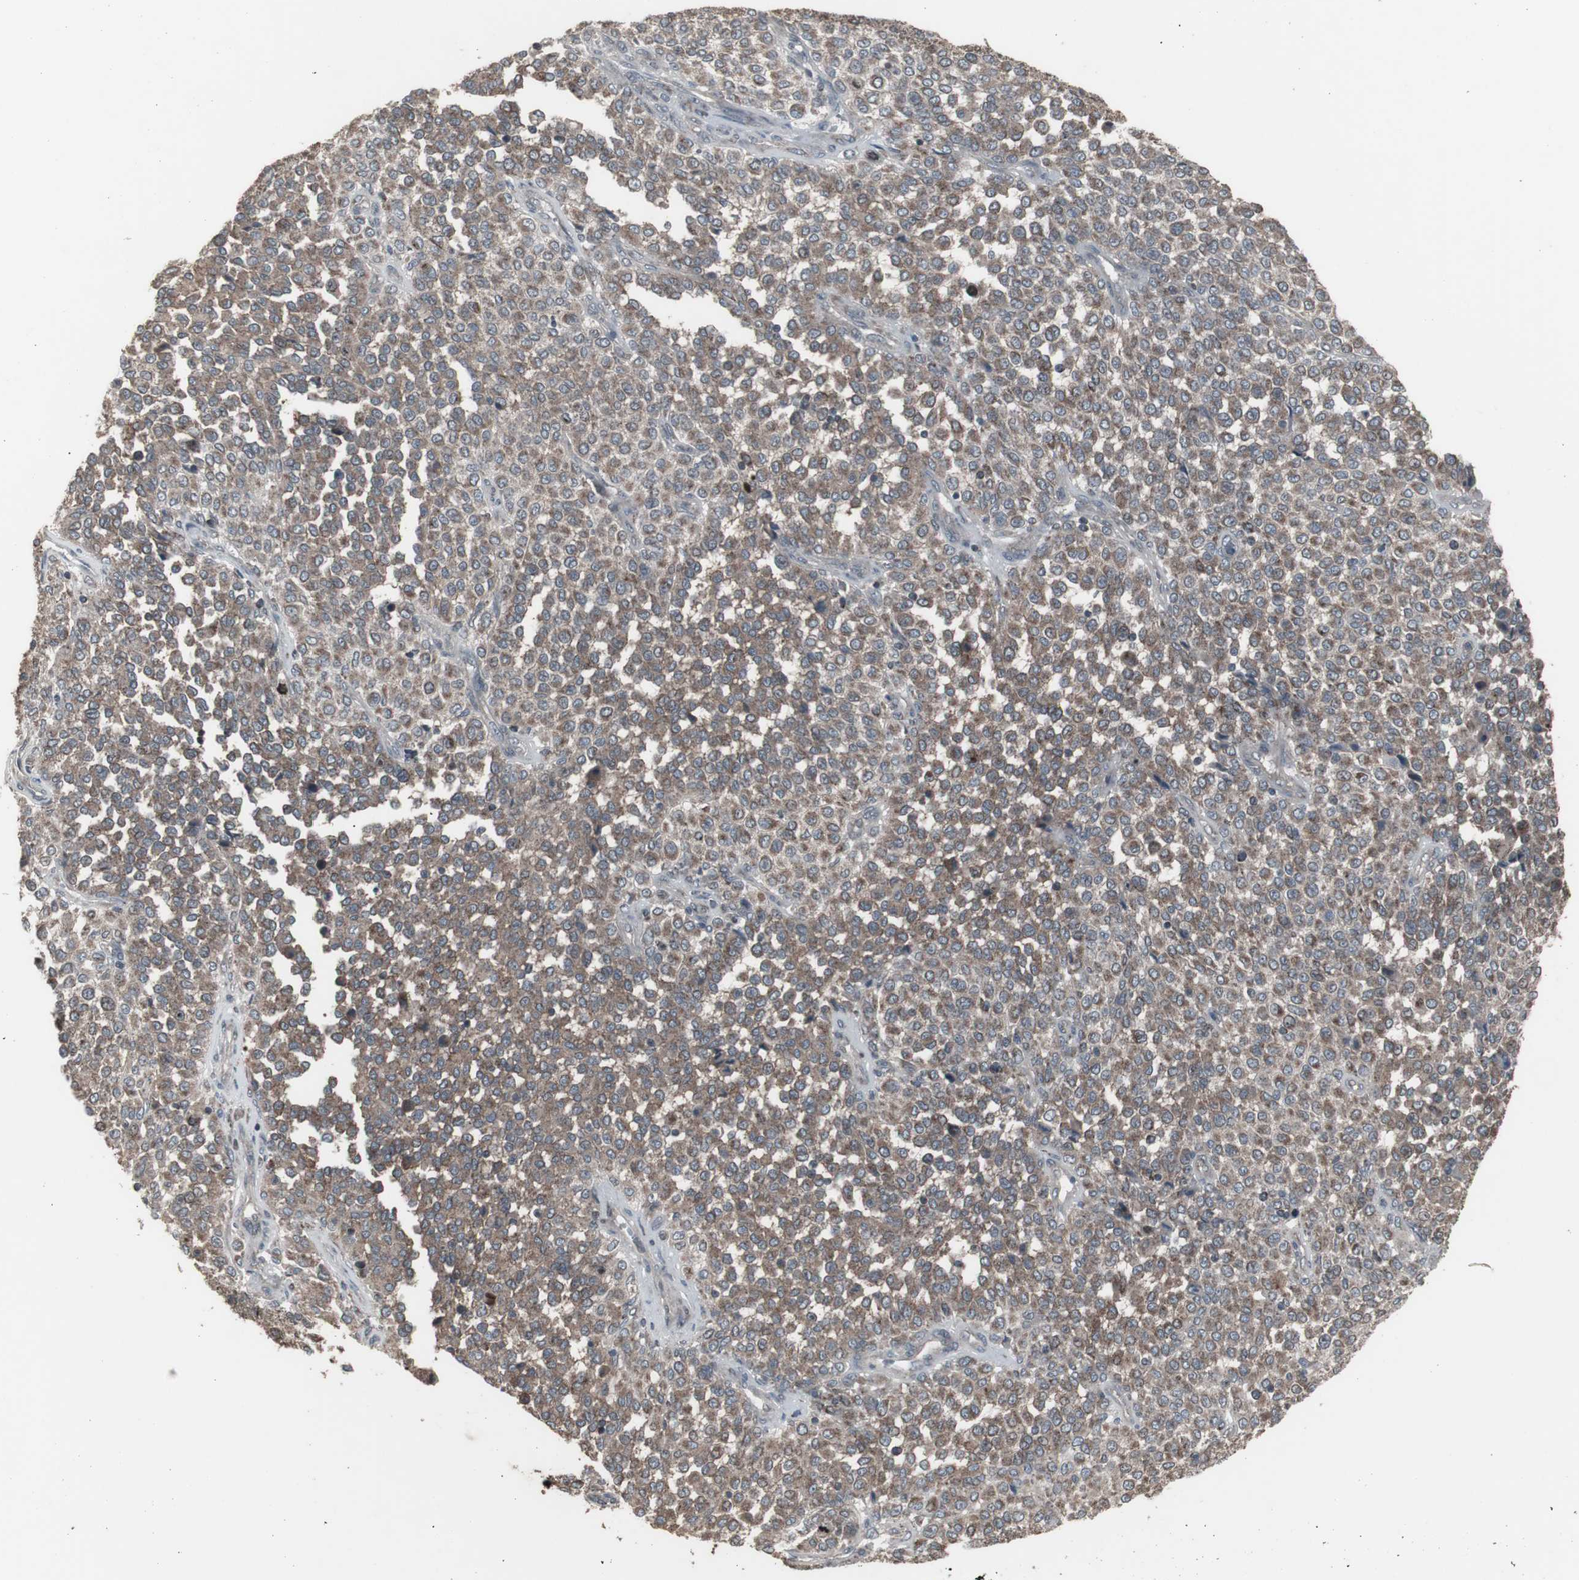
{"staining": {"intensity": "weak", "quantity": ">75%", "location": "cytoplasmic/membranous"}, "tissue": "melanoma", "cell_type": "Tumor cells", "image_type": "cancer", "snomed": [{"axis": "morphology", "description": "Malignant melanoma, Metastatic site"}, {"axis": "topography", "description": "Pancreas"}], "caption": "The photomicrograph displays staining of malignant melanoma (metastatic site), revealing weak cytoplasmic/membranous protein positivity (brown color) within tumor cells.", "gene": "SSTR2", "patient": {"sex": "female", "age": 30}}